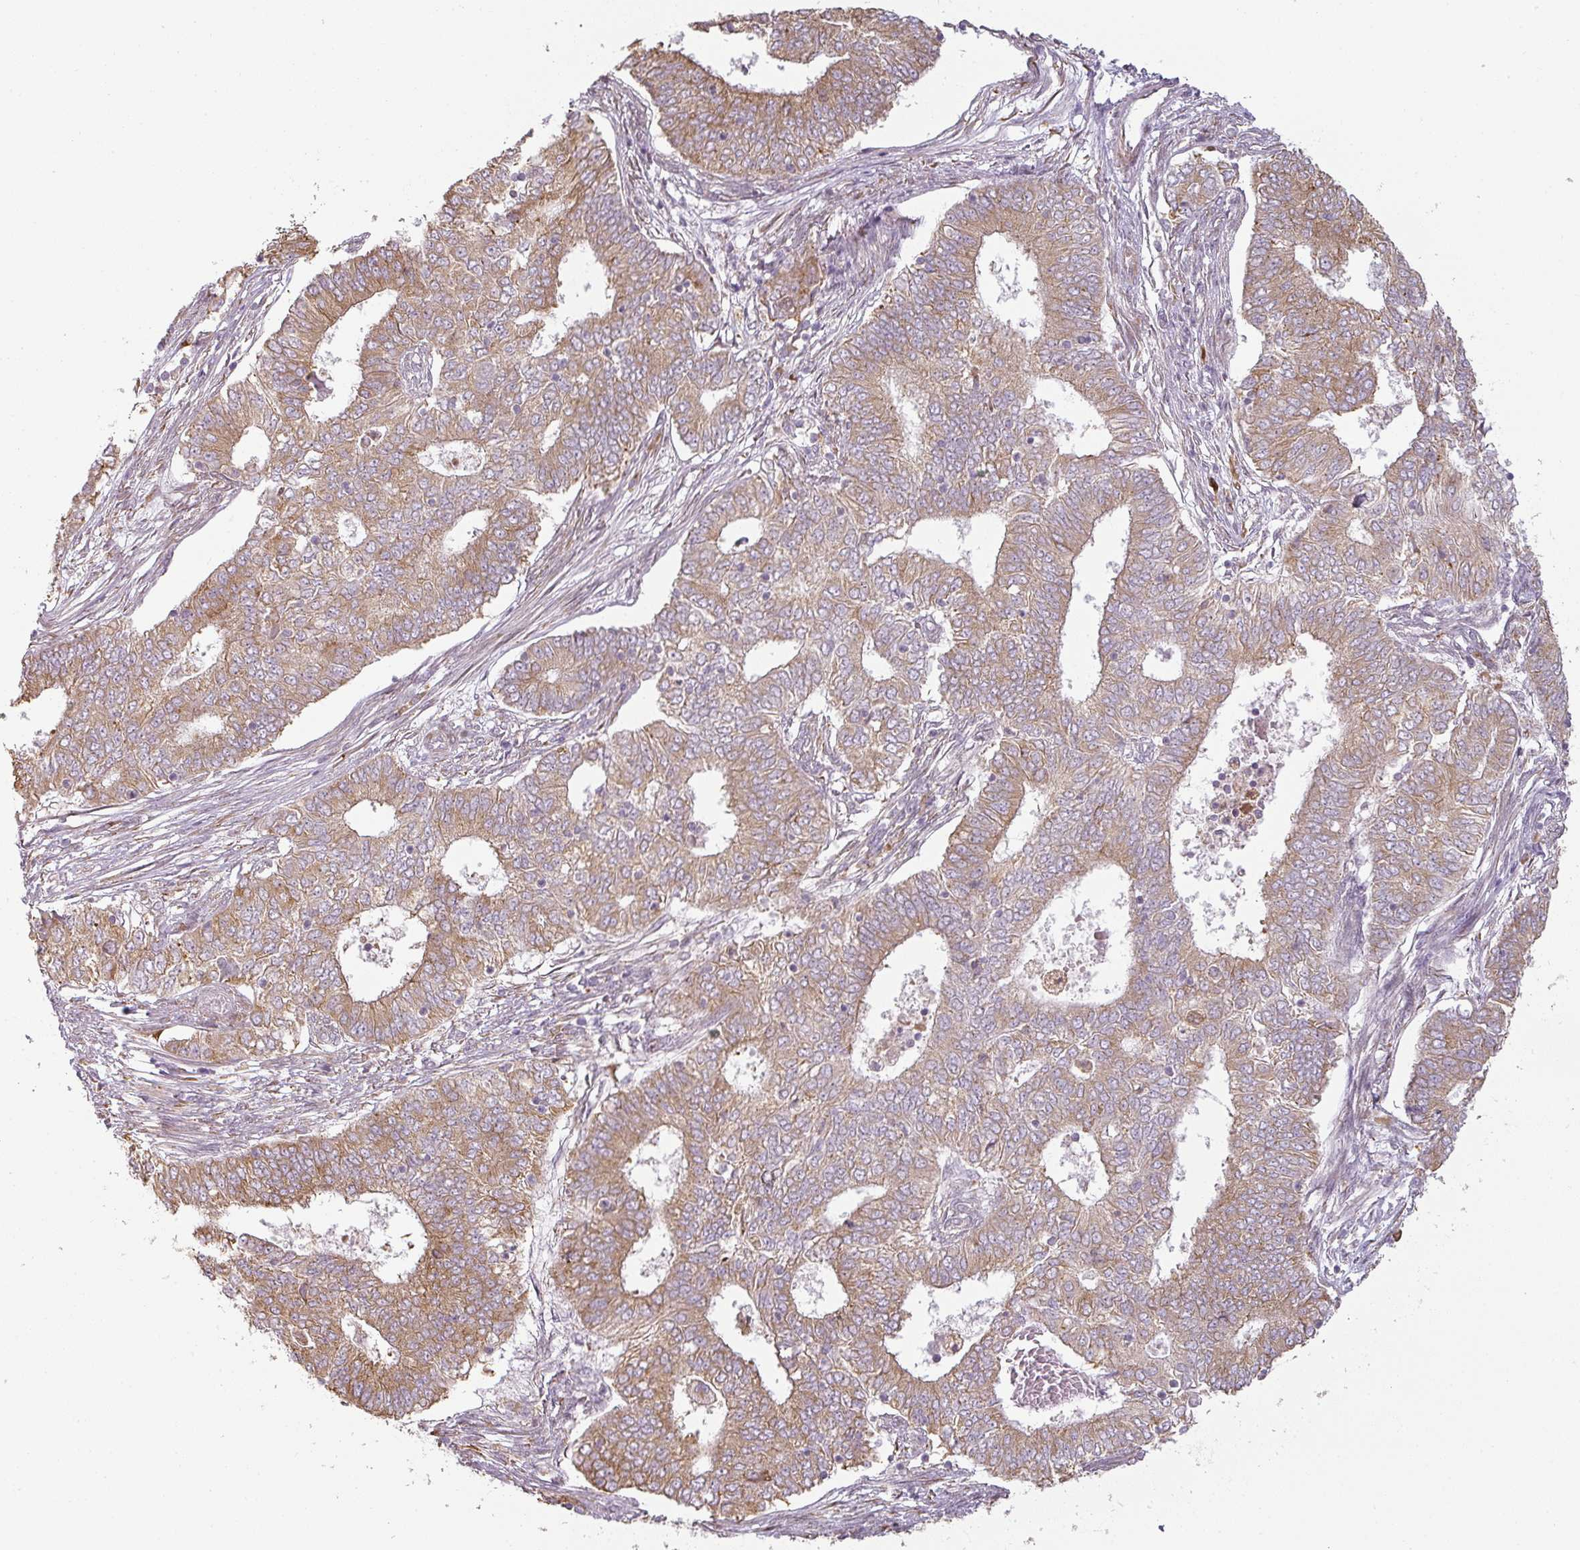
{"staining": {"intensity": "weak", "quantity": ">75%", "location": "cytoplasmic/membranous"}, "tissue": "endometrial cancer", "cell_type": "Tumor cells", "image_type": "cancer", "snomed": [{"axis": "morphology", "description": "Adenocarcinoma, NOS"}, {"axis": "topography", "description": "Endometrium"}], "caption": "Endometrial cancer stained with a protein marker displays weak staining in tumor cells.", "gene": "CCDC144A", "patient": {"sex": "female", "age": 62}}